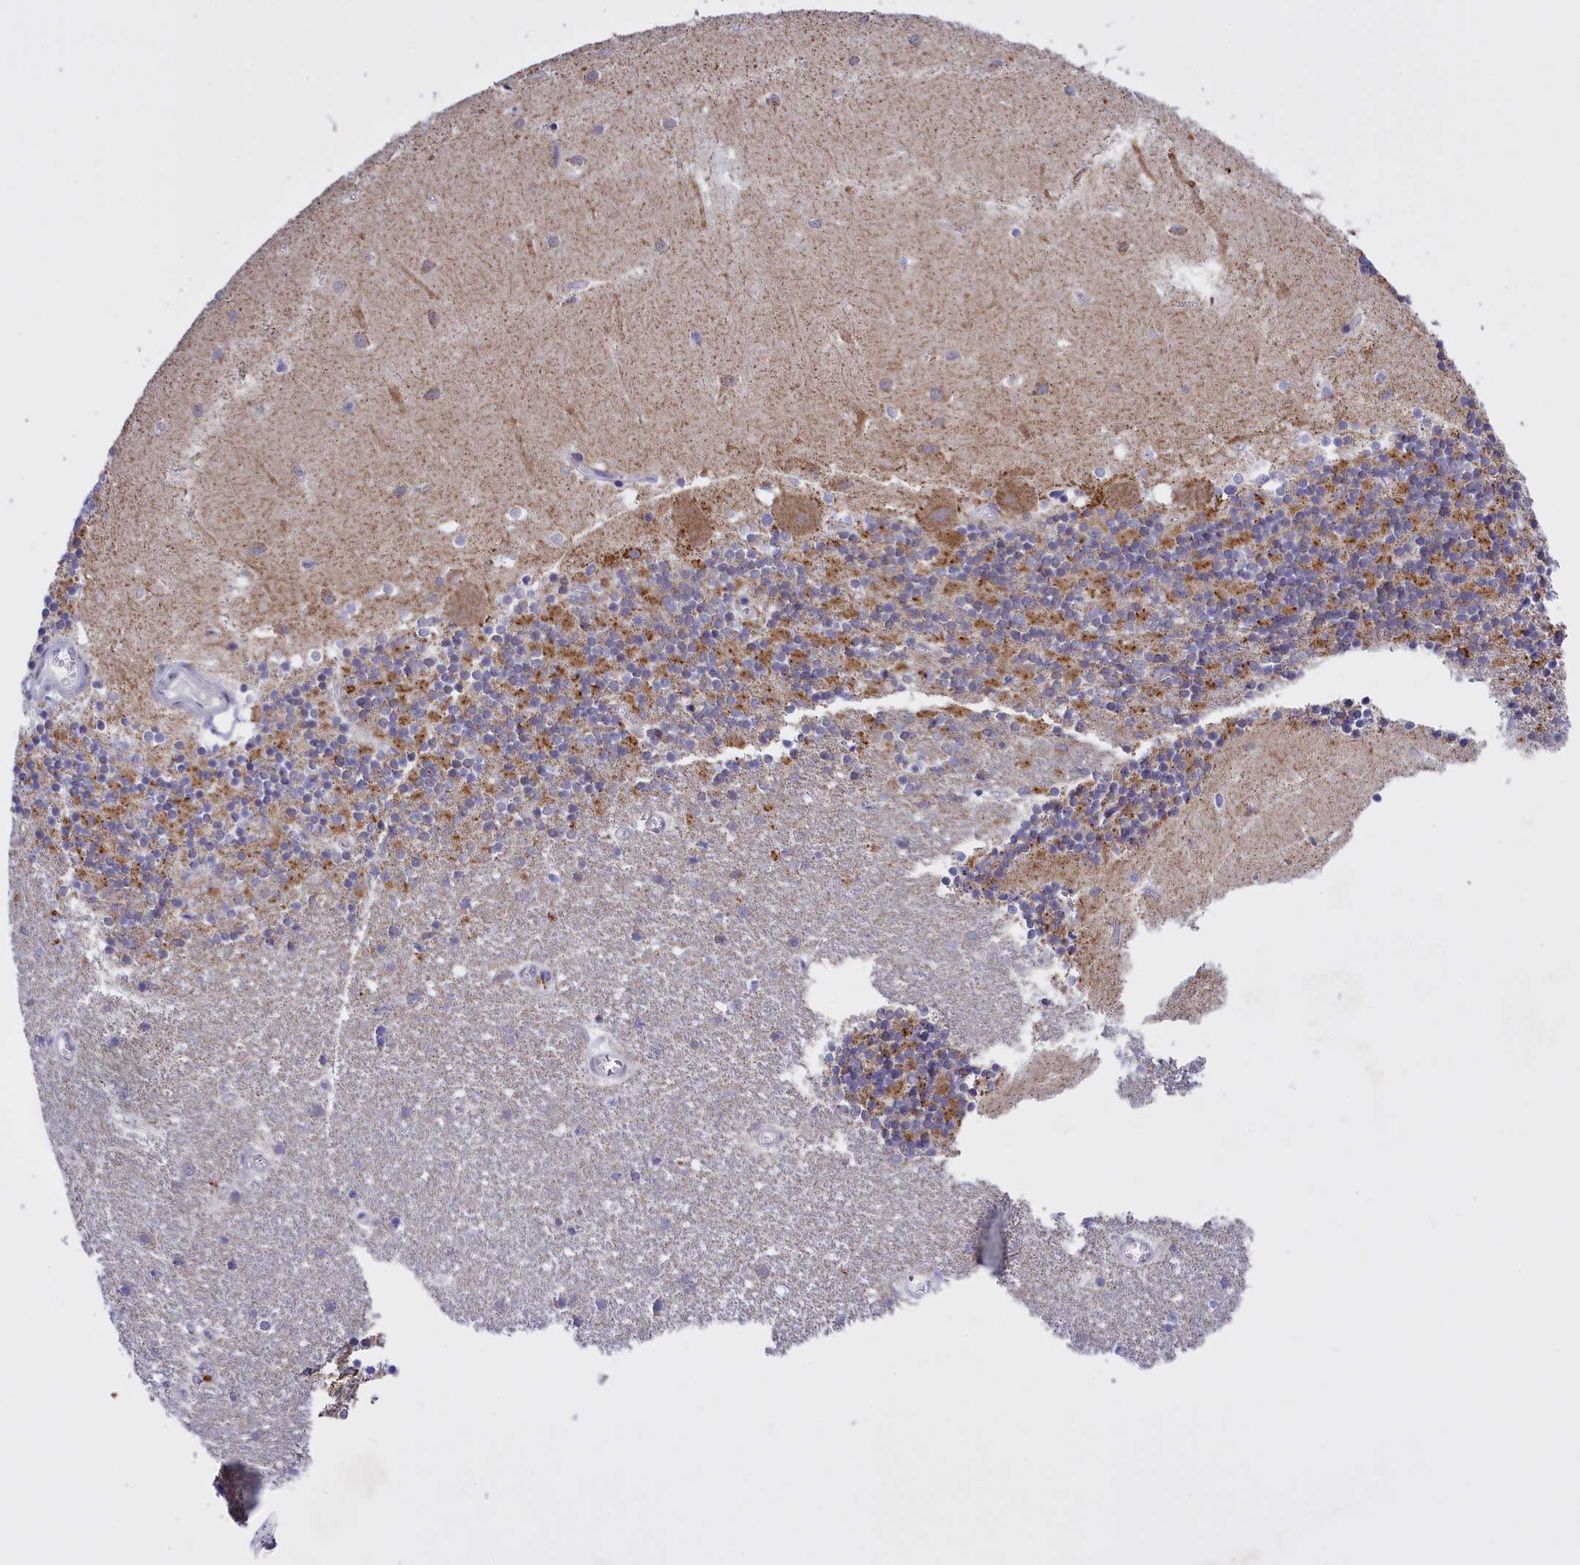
{"staining": {"intensity": "moderate", "quantity": "25%-75%", "location": "cytoplasmic/membranous"}, "tissue": "cerebellum", "cell_type": "Cells in granular layer", "image_type": "normal", "snomed": [{"axis": "morphology", "description": "Normal tissue, NOS"}, {"axis": "topography", "description": "Cerebellum"}], "caption": "IHC staining of unremarkable cerebellum, which reveals medium levels of moderate cytoplasmic/membranous positivity in about 25%-75% of cells in granular layer indicating moderate cytoplasmic/membranous protein expression. The staining was performed using DAB (brown) for protein detection and nuclei were counterstained in hematoxylin (blue).", "gene": "FAM149B1", "patient": {"sex": "male", "age": 54}}